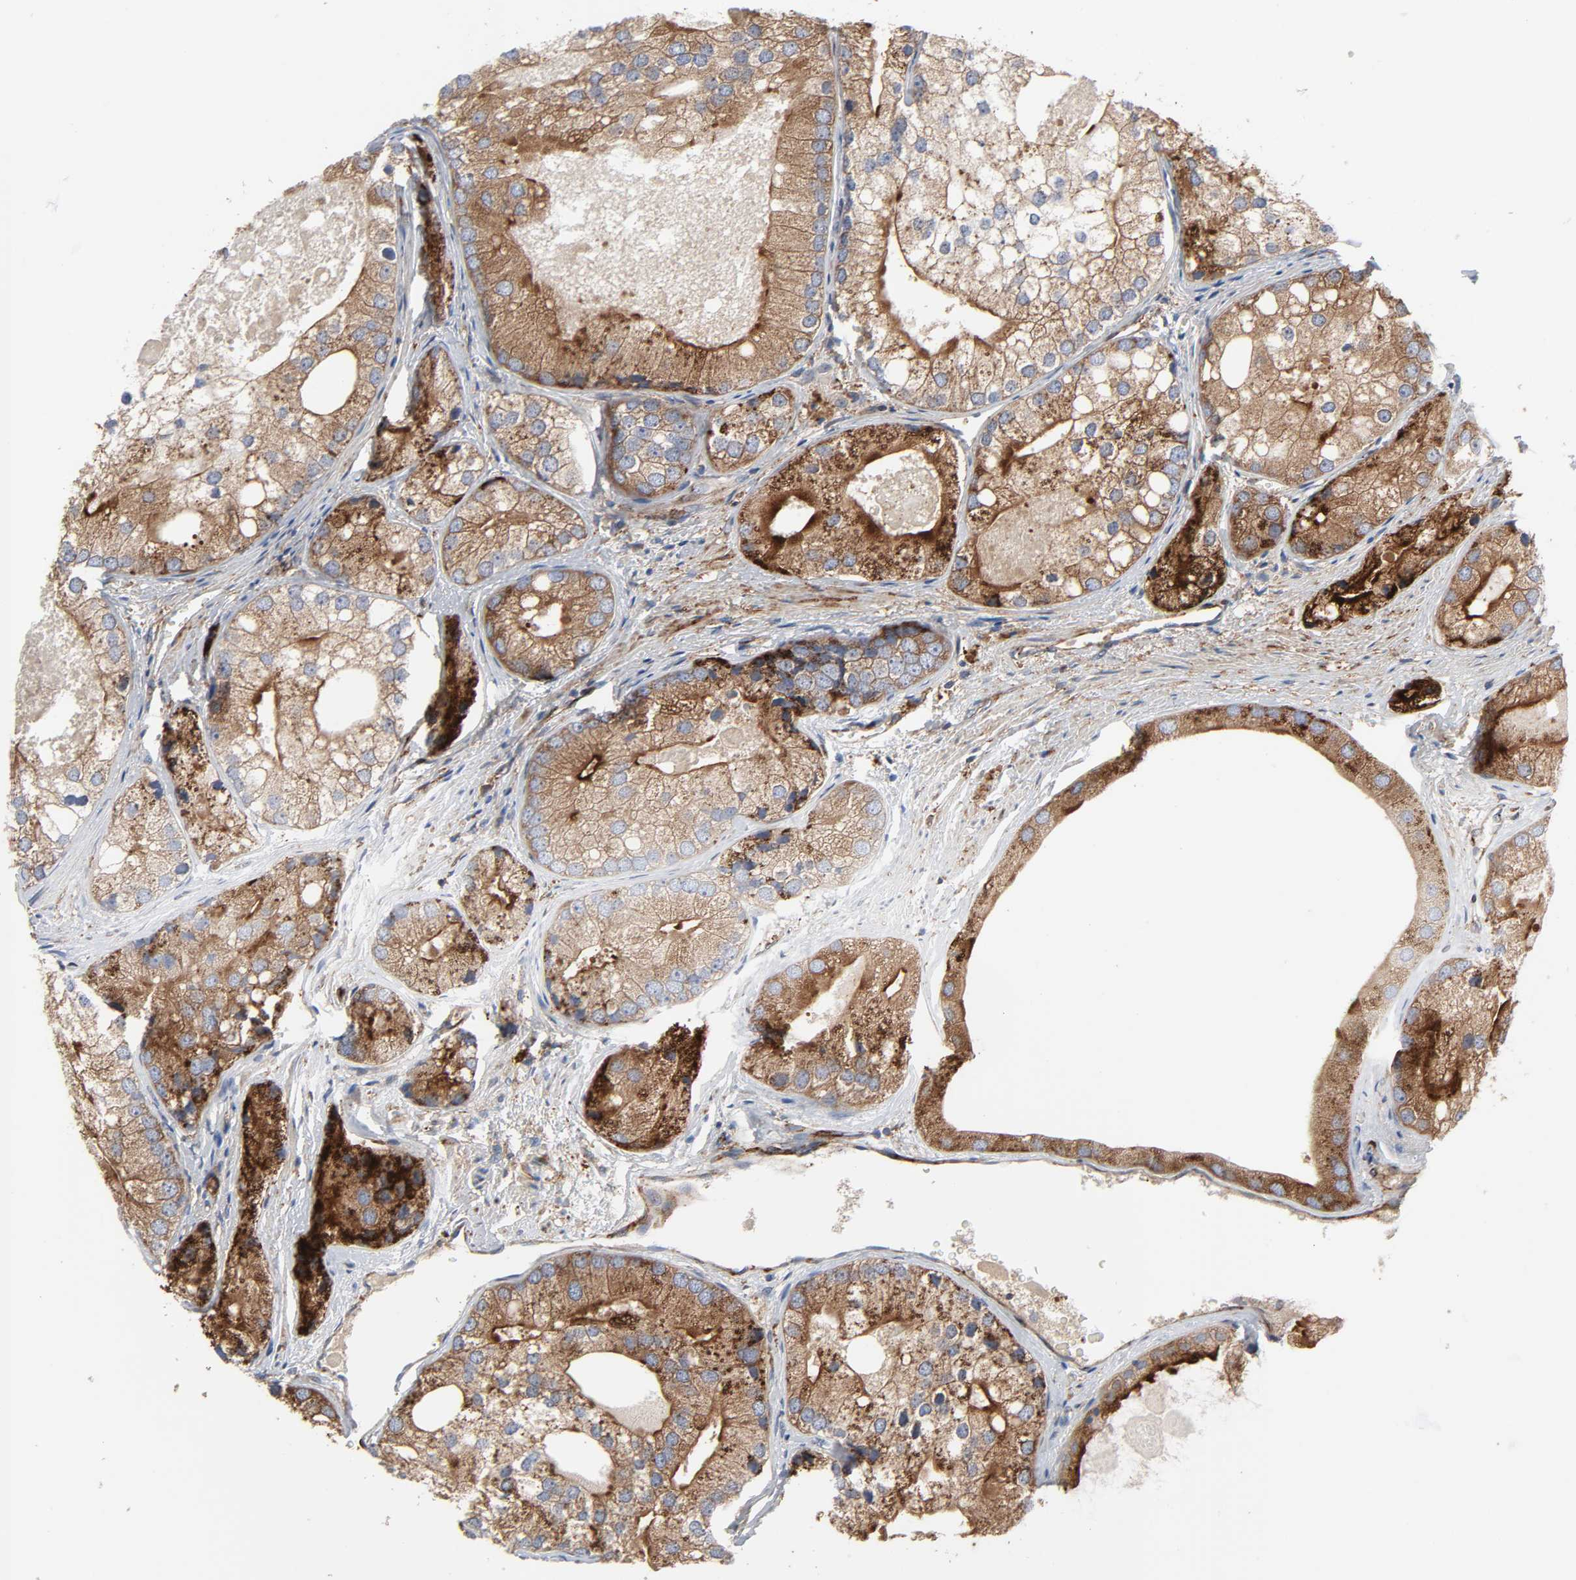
{"staining": {"intensity": "moderate", "quantity": ">75%", "location": "cytoplasmic/membranous"}, "tissue": "prostate cancer", "cell_type": "Tumor cells", "image_type": "cancer", "snomed": [{"axis": "morphology", "description": "Adenocarcinoma, Low grade"}, {"axis": "topography", "description": "Prostate"}], "caption": "The photomicrograph shows a brown stain indicating the presence of a protein in the cytoplasmic/membranous of tumor cells in prostate cancer (low-grade adenocarcinoma). The protein is shown in brown color, while the nuclei are stained blue.", "gene": "ARHGAP1", "patient": {"sex": "male", "age": 69}}